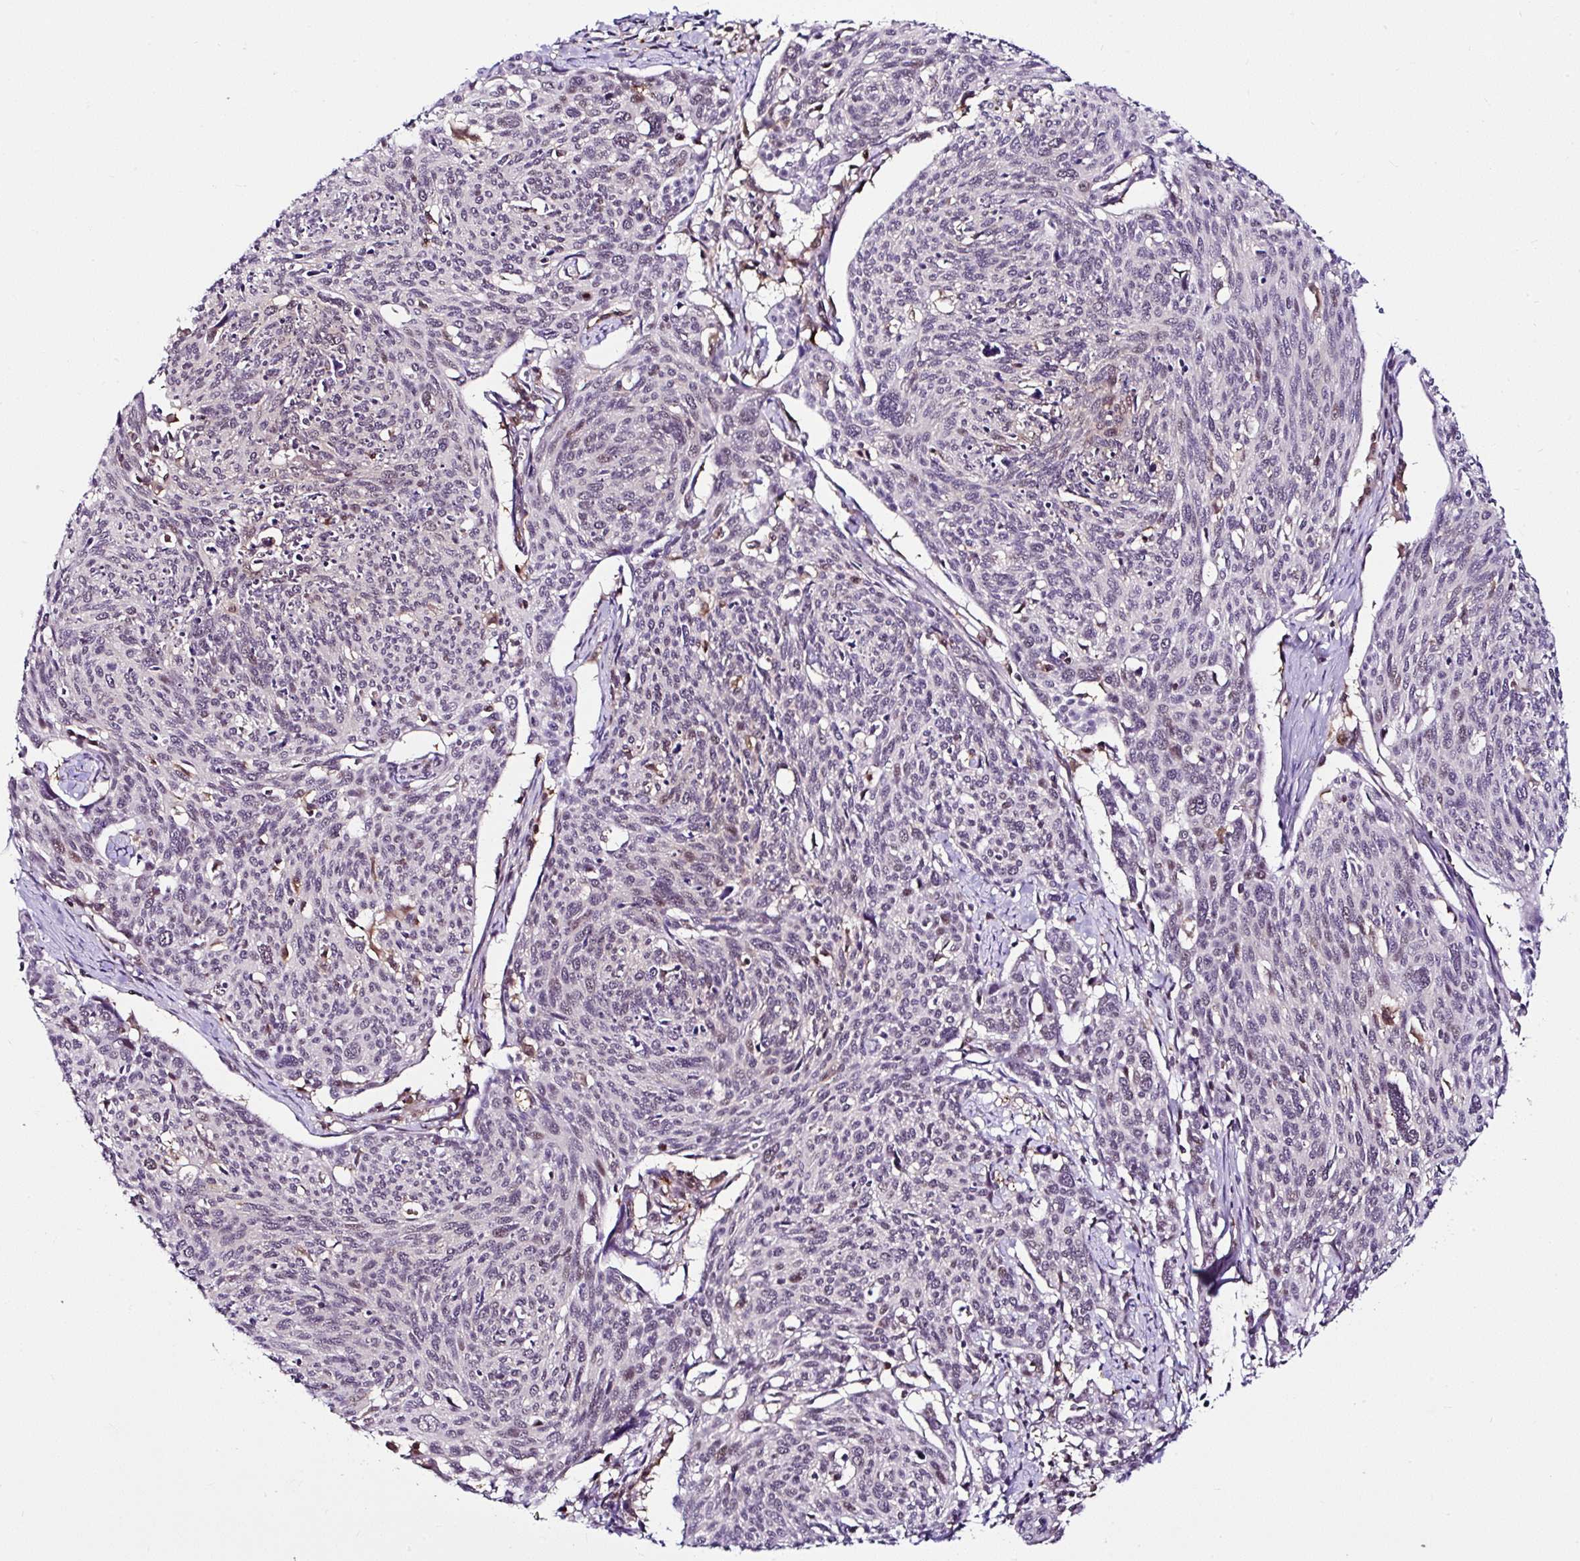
{"staining": {"intensity": "weak", "quantity": "<25%", "location": "cytoplasmic/membranous,nuclear"}, "tissue": "cervical cancer", "cell_type": "Tumor cells", "image_type": "cancer", "snomed": [{"axis": "morphology", "description": "Squamous cell carcinoma, NOS"}, {"axis": "topography", "description": "Cervix"}], "caption": "Histopathology image shows no protein staining in tumor cells of cervical cancer (squamous cell carcinoma) tissue.", "gene": "PIN4", "patient": {"sex": "female", "age": 49}}